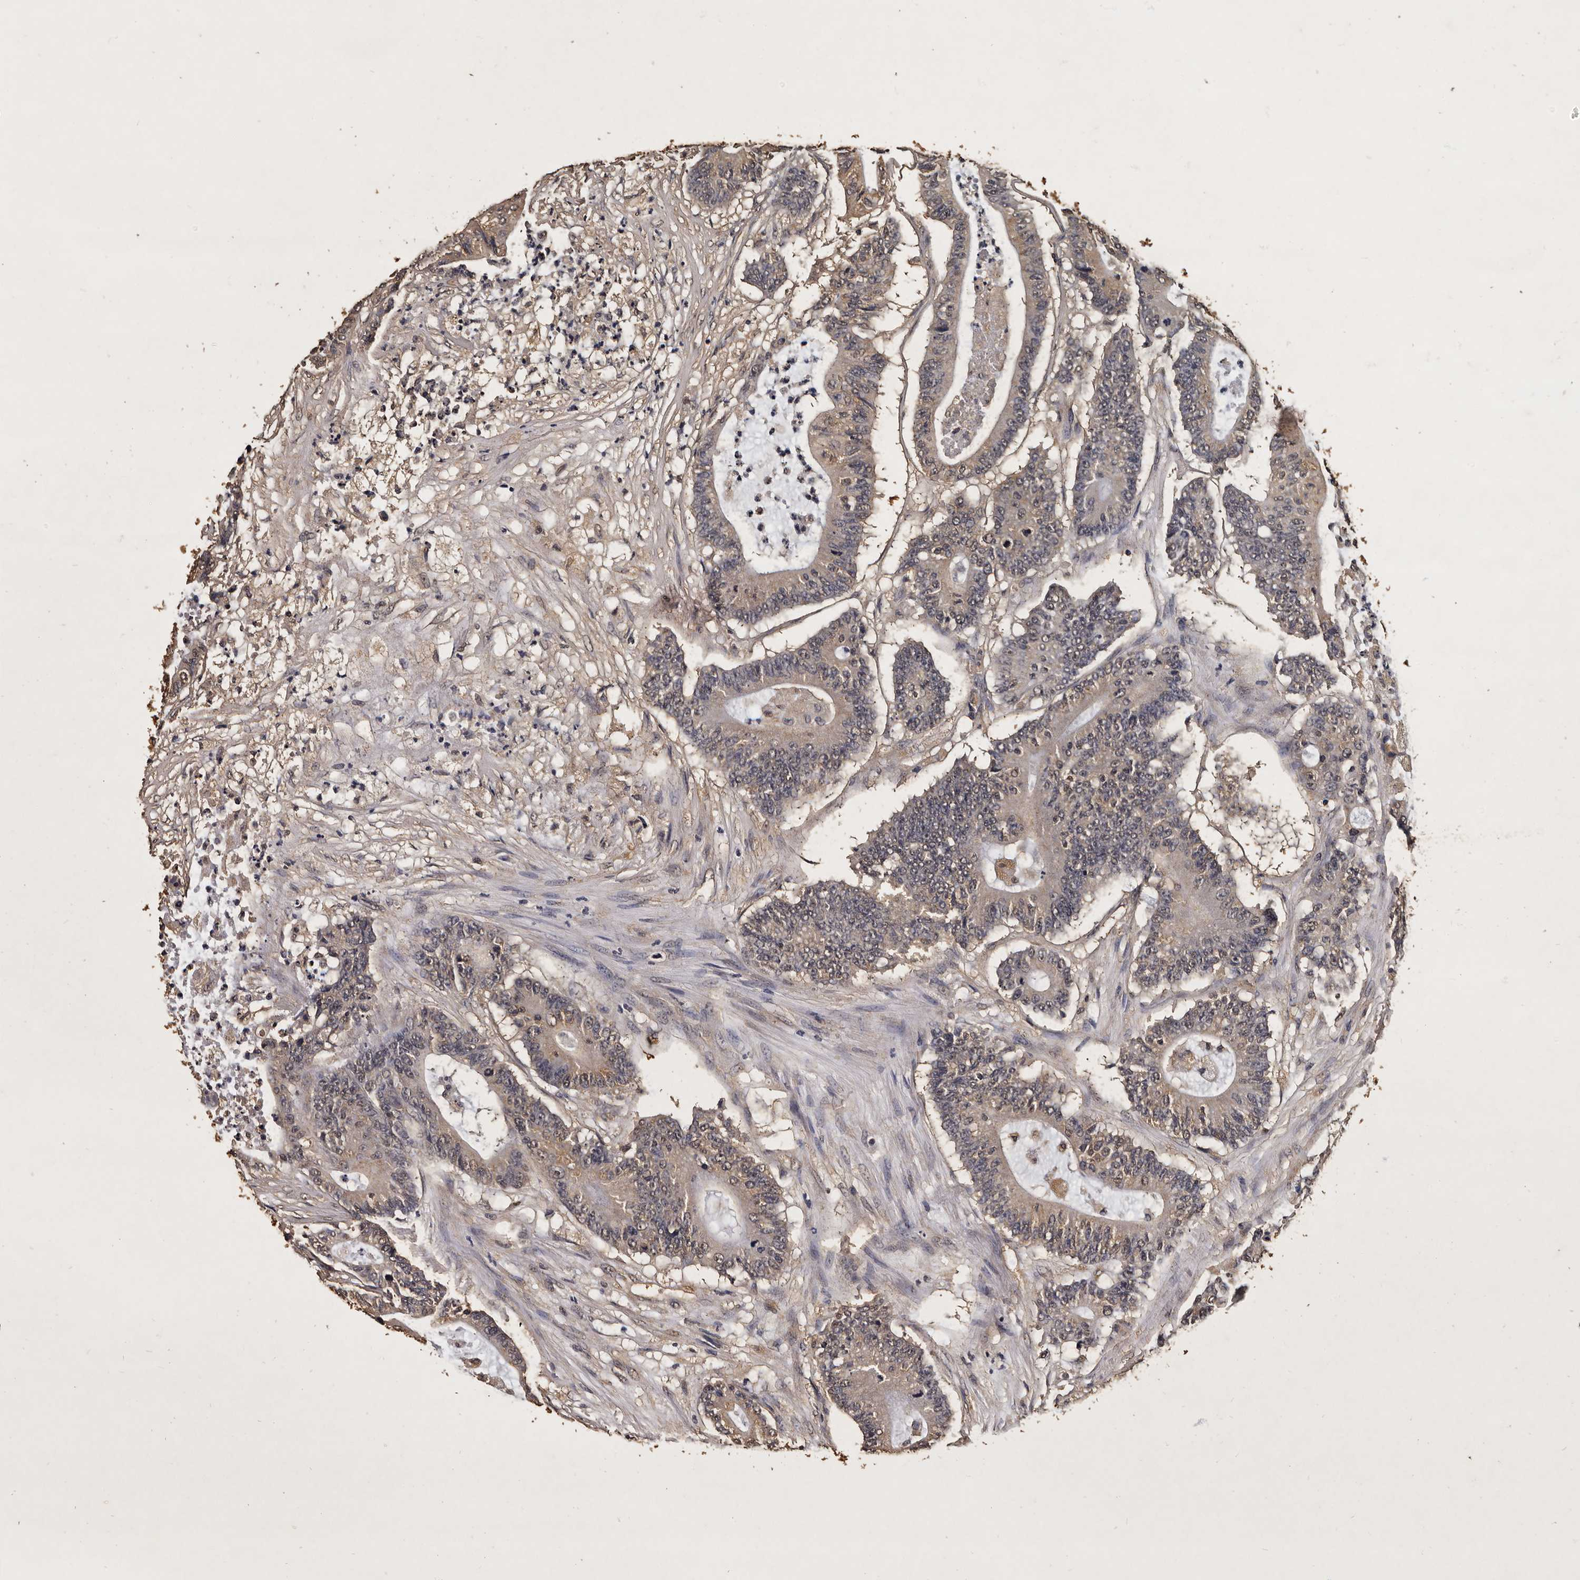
{"staining": {"intensity": "weak", "quantity": ">75%", "location": "cytoplasmic/membranous"}, "tissue": "colorectal cancer", "cell_type": "Tumor cells", "image_type": "cancer", "snomed": [{"axis": "morphology", "description": "Adenocarcinoma, NOS"}, {"axis": "topography", "description": "Colon"}], "caption": "Immunohistochemical staining of human colorectal adenocarcinoma shows low levels of weak cytoplasmic/membranous positivity in about >75% of tumor cells. (Stains: DAB (3,3'-diaminobenzidine) in brown, nuclei in blue, Microscopy: brightfield microscopy at high magnification).", "gene": "PARS2", "patient": {"sex": "female", "age": 84}}